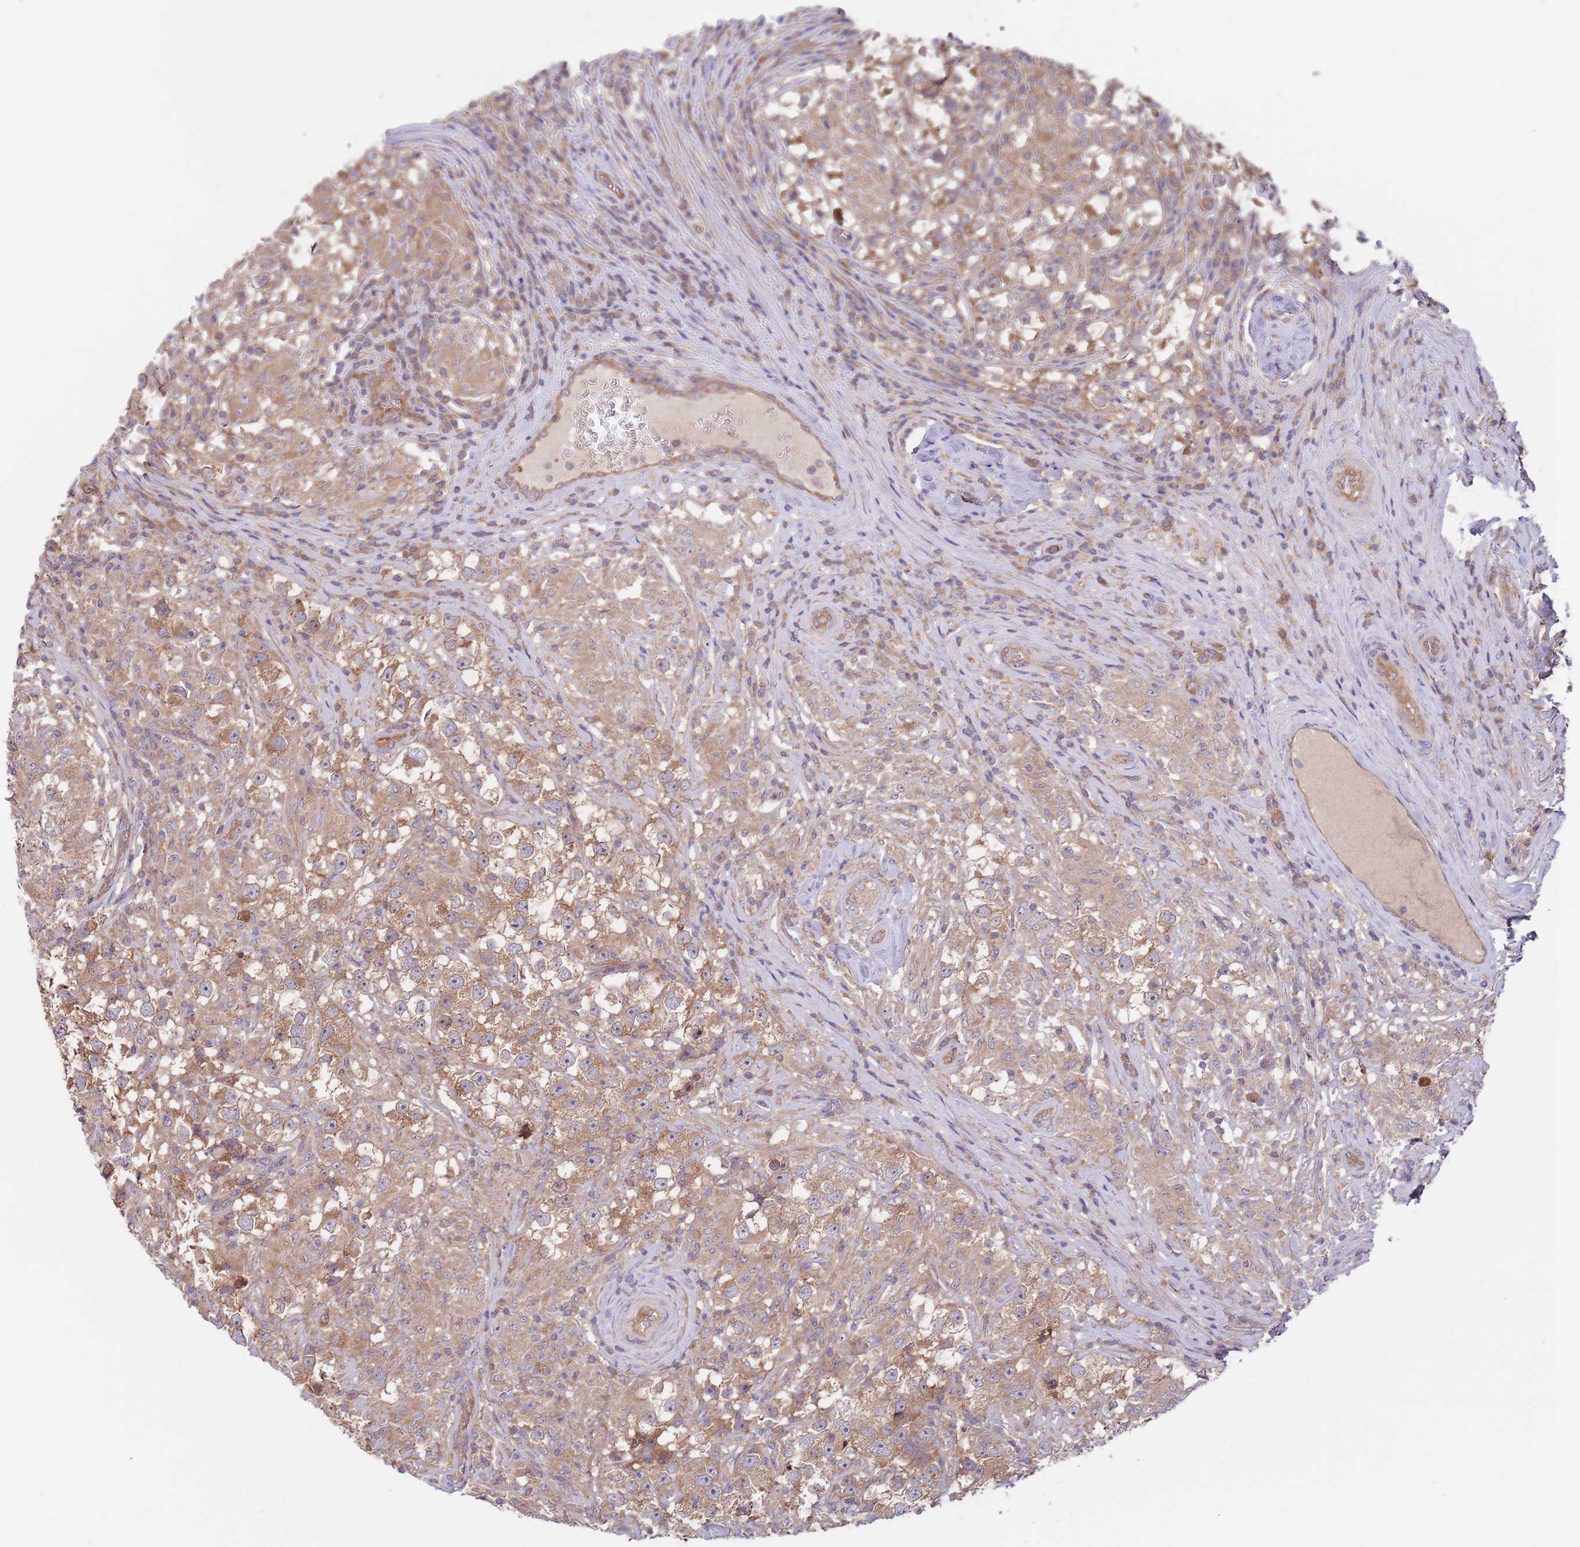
{"staining": {"intensity": "moderate", "quantity": ">75%", "location": "cytoplasmic/membranous"}, "tissue": "testis cancer", "cell_type": "Tumor cells", "image_type": "cancer", "snomed": [{"axis": "morphology", "description": "Seminoma, NOS"}, {"axis": "topography", "description": "Testis"}], "caption": "Protein positivity by IHC displays moderate cytoplasmic/membranous staining in about >75% of tumor cells in testis seminoma. Immunohistochemistry stains the protein in brown and the nuclei are stained blue.", "gene": "EIF3F", "patient": {"sex": "male", "age": 46}}